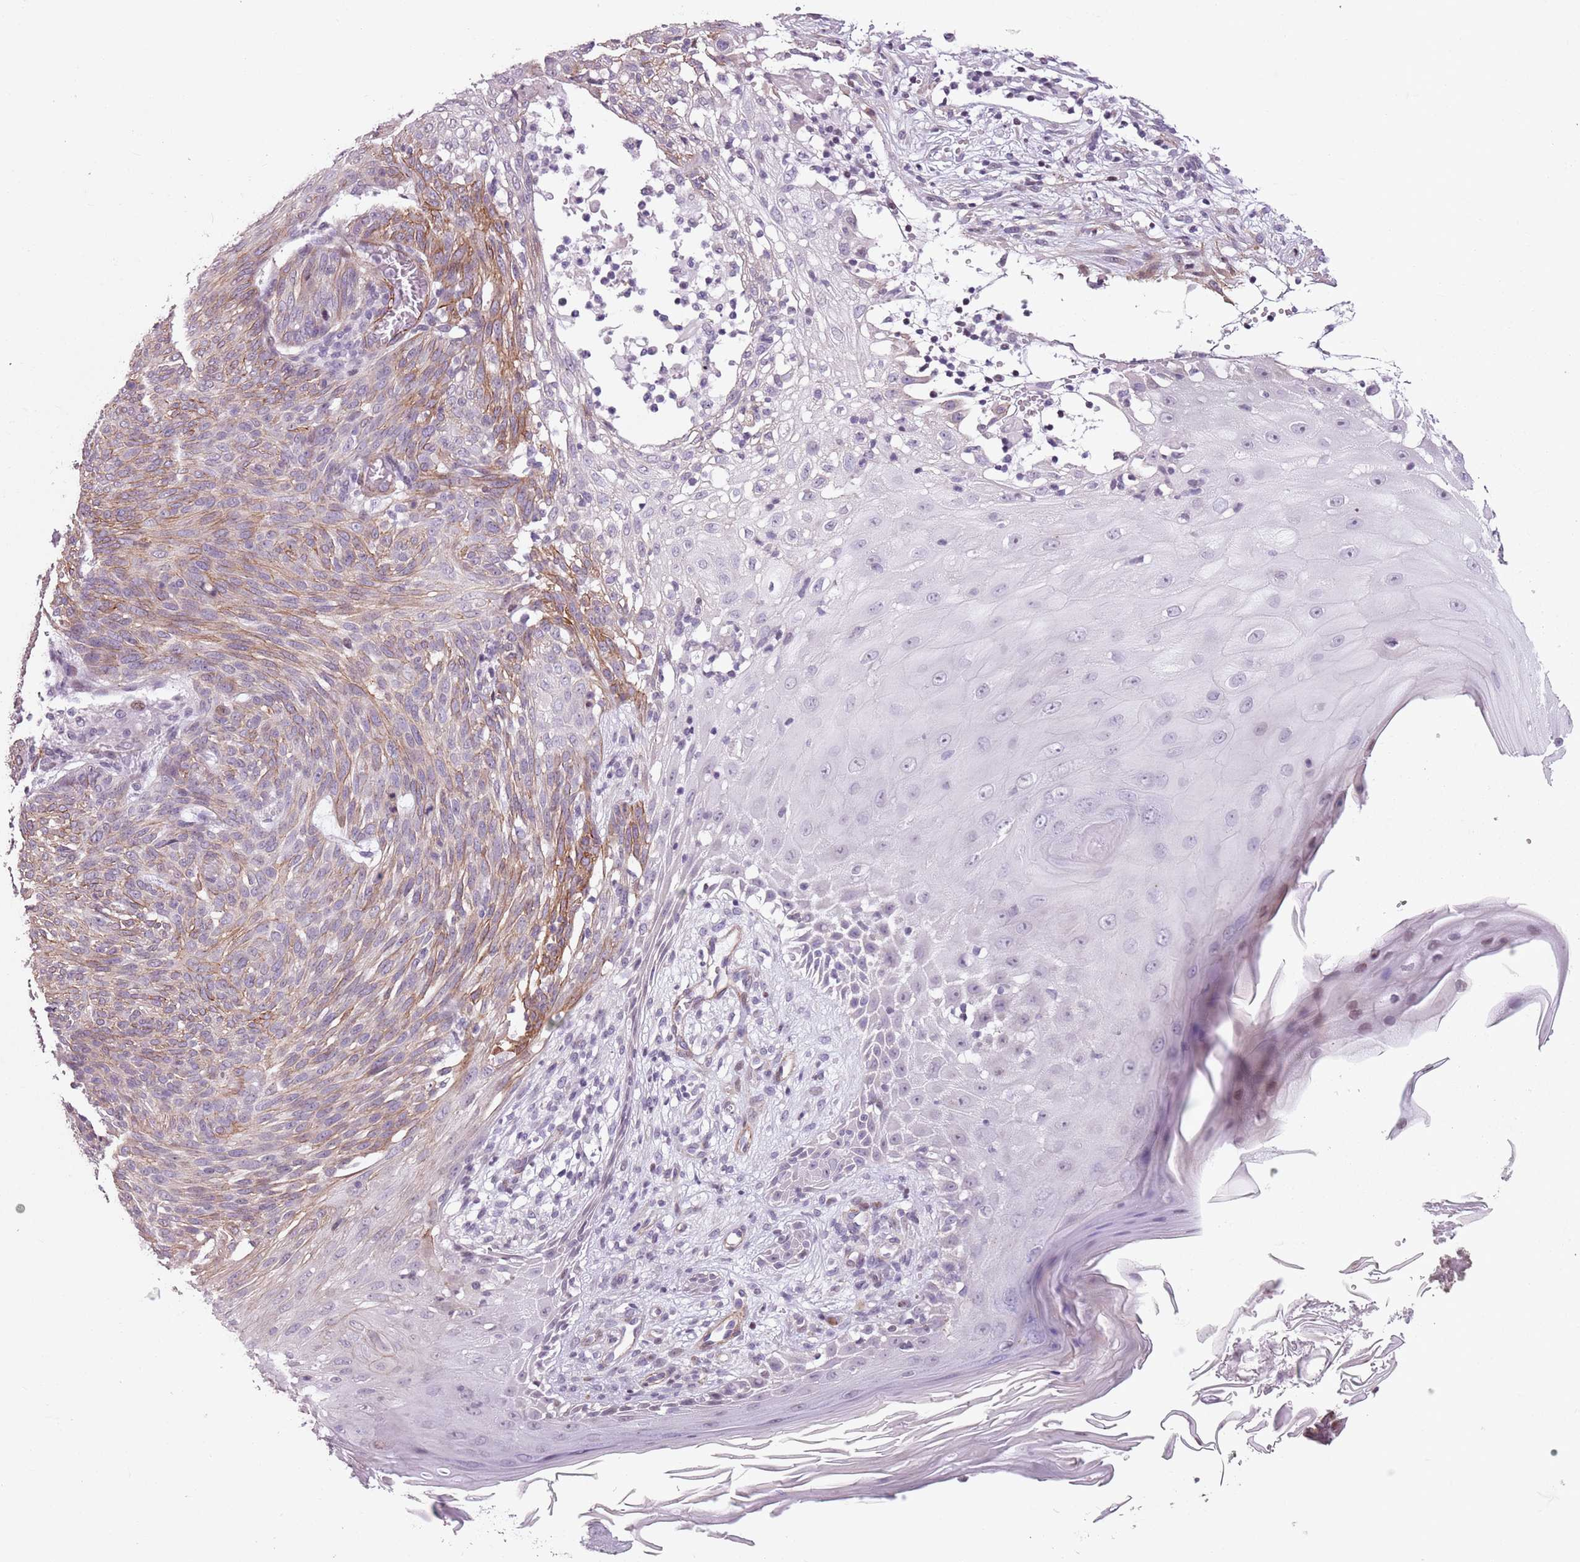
{"staining": {"intensity": "weak", "quantity": "25%-75%", "location": "cytoplasmic/membranous"}, "tissue": "skin cancer", "cell_type": "Tumor cells", "image_type": "cancer", "snomed": [{"axis": "morphology", "description": "Basal cell carcinoma"}, {"axis": "topography", "description": "Skin"}], "caption": "IHC micrograph of neoplastic tissue: human basal cell carcinoma (skin) stained using immunohistochemistry (IHC) demonstrates low levels of weak protein expression localized specifically in the cytoplasmic/membranous of tumor cells, appearing as a cytoplasmic/membranous brown color.", "gene": "TMC4", "patient": {"sex": "female", "age": 86}}